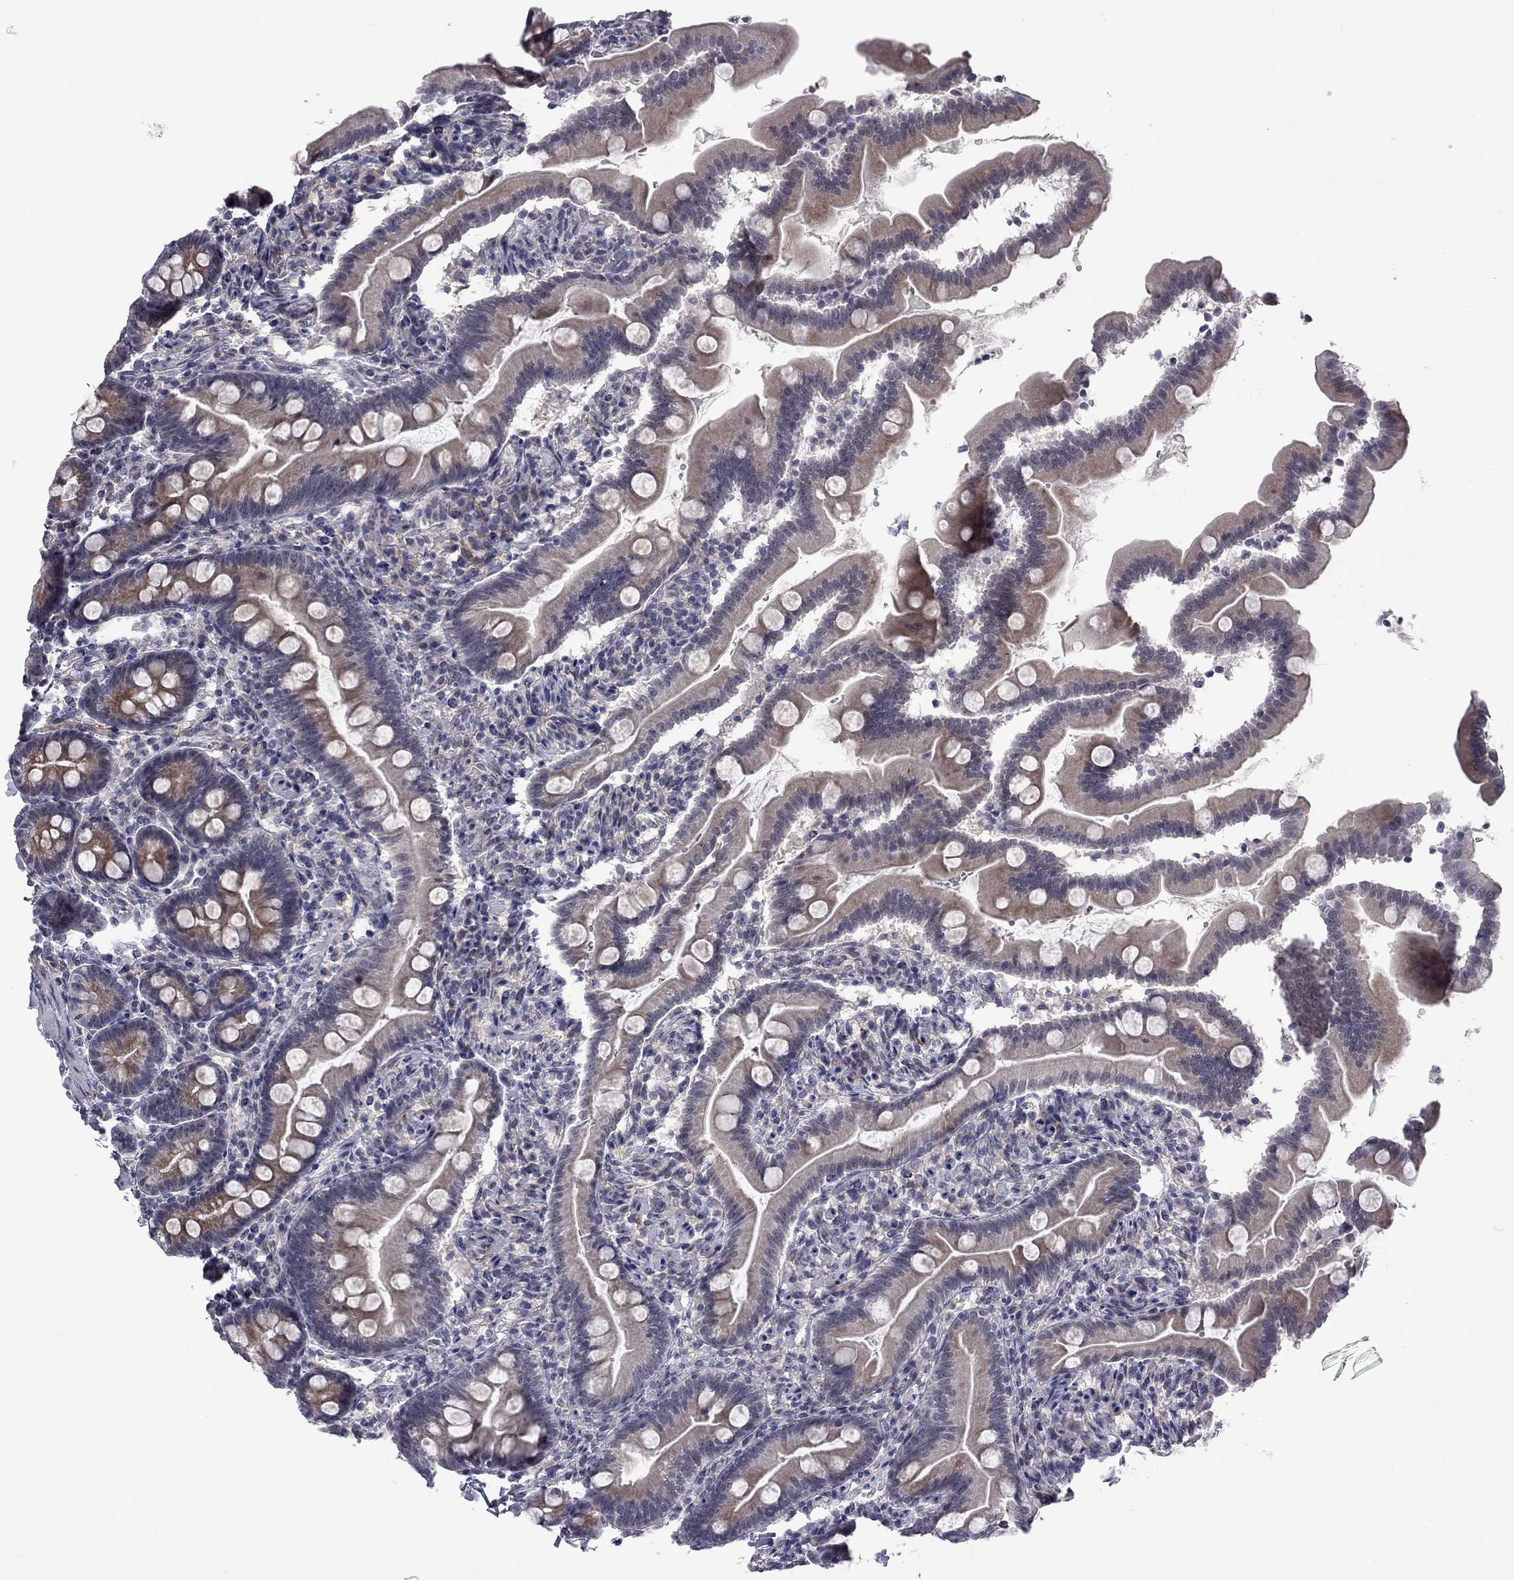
{"staining": {"intensity": "moderate", "quantity": "<25%", "location": "cytoplasmic/membranous"}, "tissue": "small intestine", "cell_type": "Glandular cells", "image_type": "normal", "snomed": [{"axis": "morphology", "description": "Normal tissue, NOS"}, {"axis": "topography", "description": "Small intestine"}], "caption": "An image showing moderate cytoplasmic/membranous staining in about <25% of glandular cells in normal small intestine, as visualized by brown immunohistochemical staining.", "gene": "GSG1L", "patient": {"sex": "female", "age": 44}}